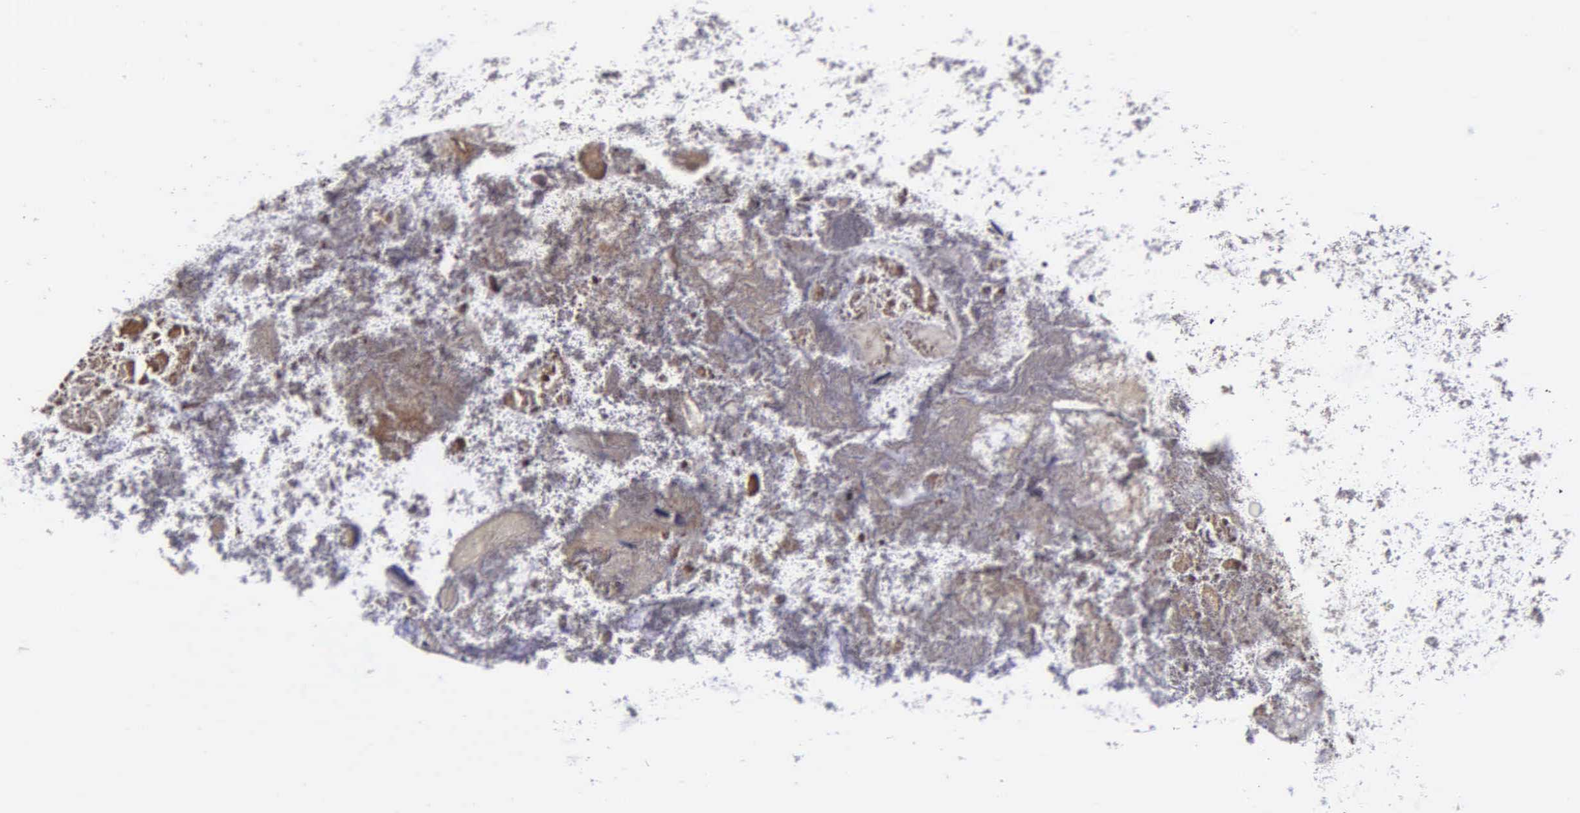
{"staining": {"intensity": "weak", "quantity": "25%-75%", "location": "cytoplasmic/membranous"}, "tissue": "appendix", "cell_type": "Glandular cells", "image_type": "normal", "snomed": [{"axis": "morphology", "description": "Normal tissue, NOS"}, {"axis": "topography", "description": "Appendix"}], "caption": "Immunohistochemical staining of unremarkable appendix displays low levels of weak cytoplasmic/membranous expression in about 25%-75% of glandular cells. Using DAB (3,3'-diaminobenzidine) (brown) and hematoxylin (blue) stains, captured at high magnification using brightfield microscopy.", "gene": "PSMA3", "patient": {"sex": "female", "age": 82}}